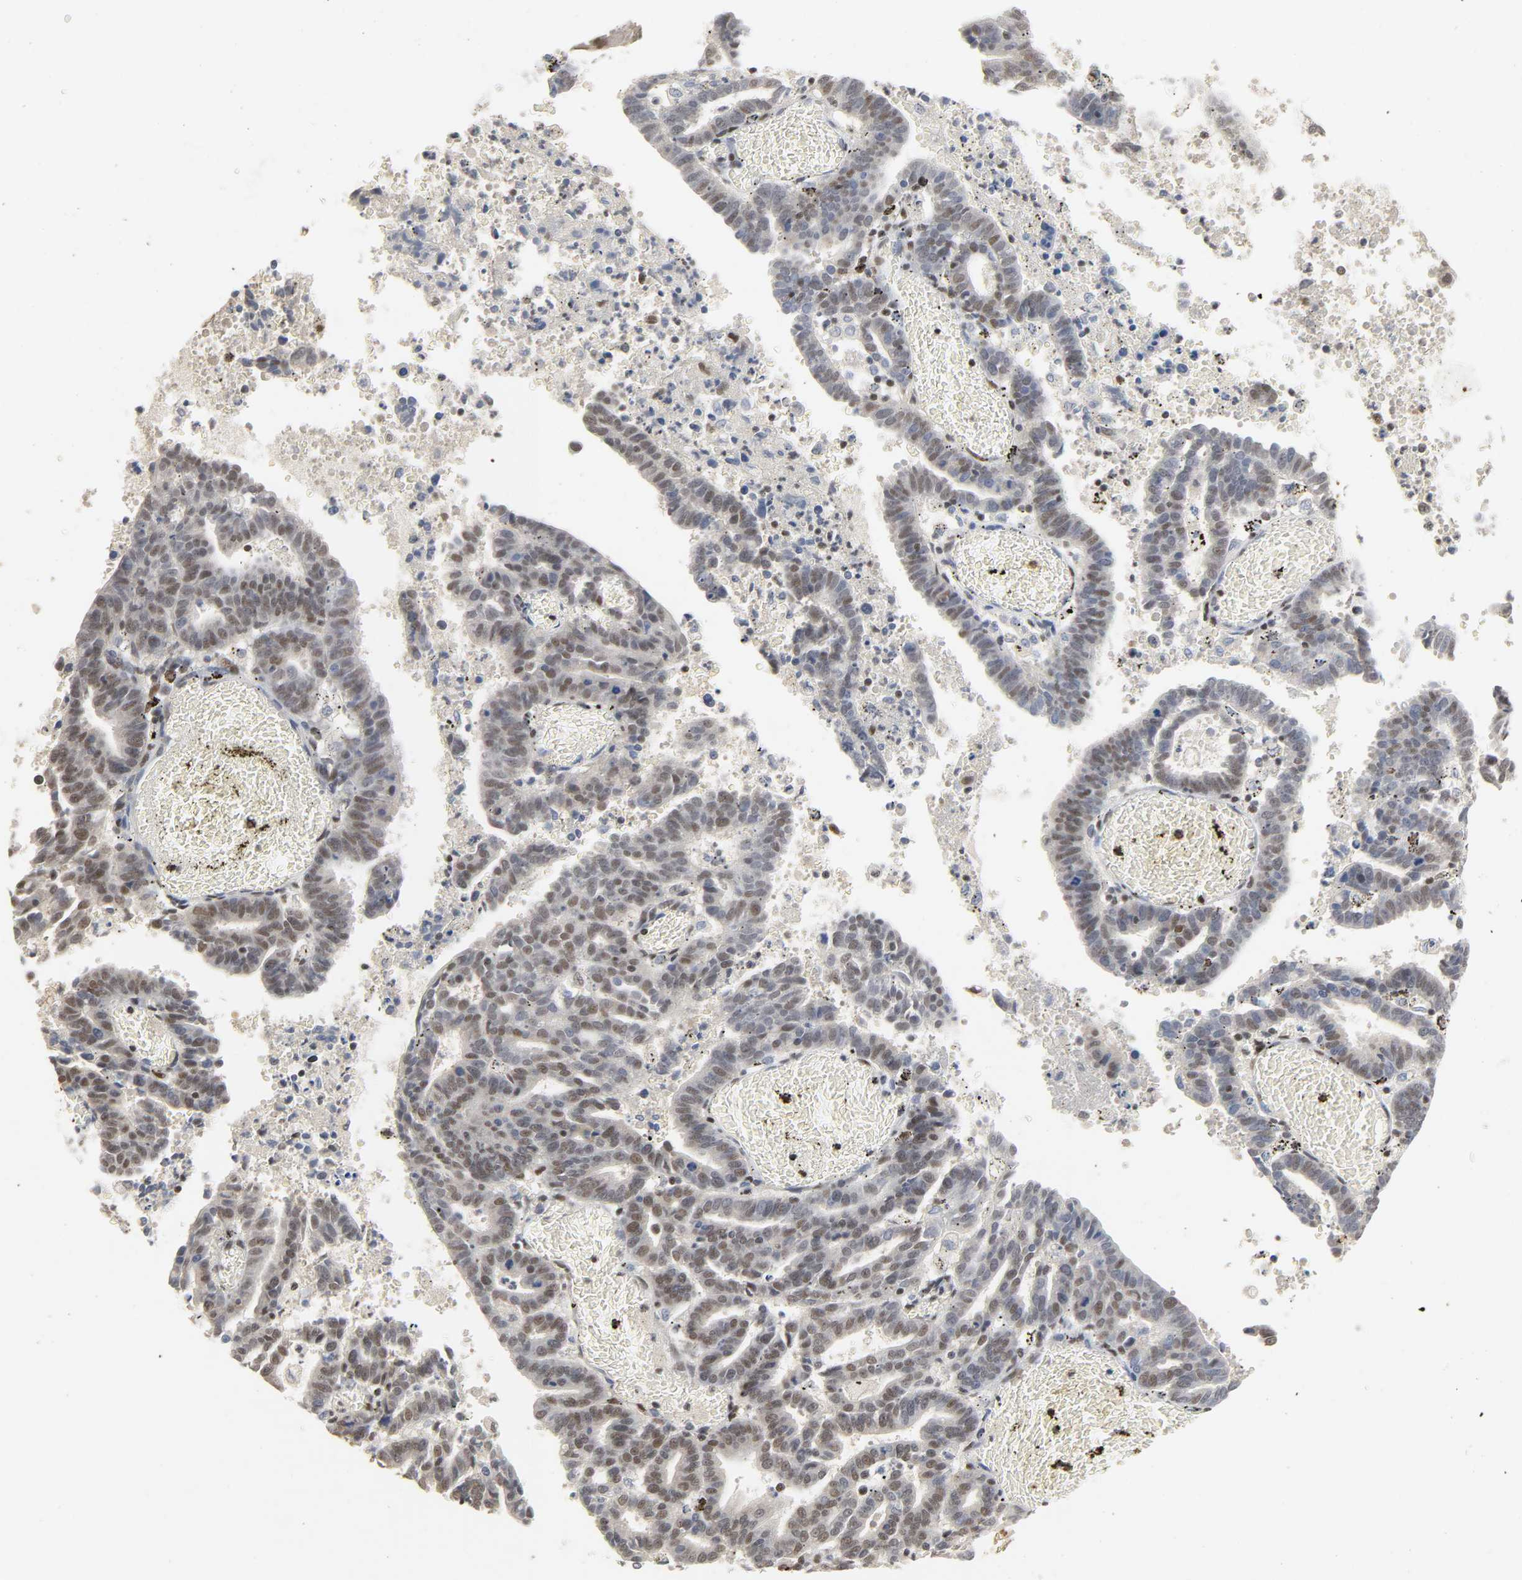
{"staining": {"intensity": "moderate", "quantity": "25%-75%", "location": "nuclear"}, "tissue": "endometrial cancer", "cell_type": "Tumor cells", "image_type": "cancer", "snomed": [{"axis": "morphology", "description": "Adenocarcinoma, NOS"}, {"axis": "topography", "description": "Uterus"}], "caption": "Immunohistochemistry (IHC) (DAB (3,3'-diaminobenzidine)) staining of human endometrial cancer (adenocarcinoma) exhibits moderate nuclear protein positivity in approximately 25%-75% of tumor cells.", "gene": "NCOA6", "patient": {"sex": "female", "age": 83}}